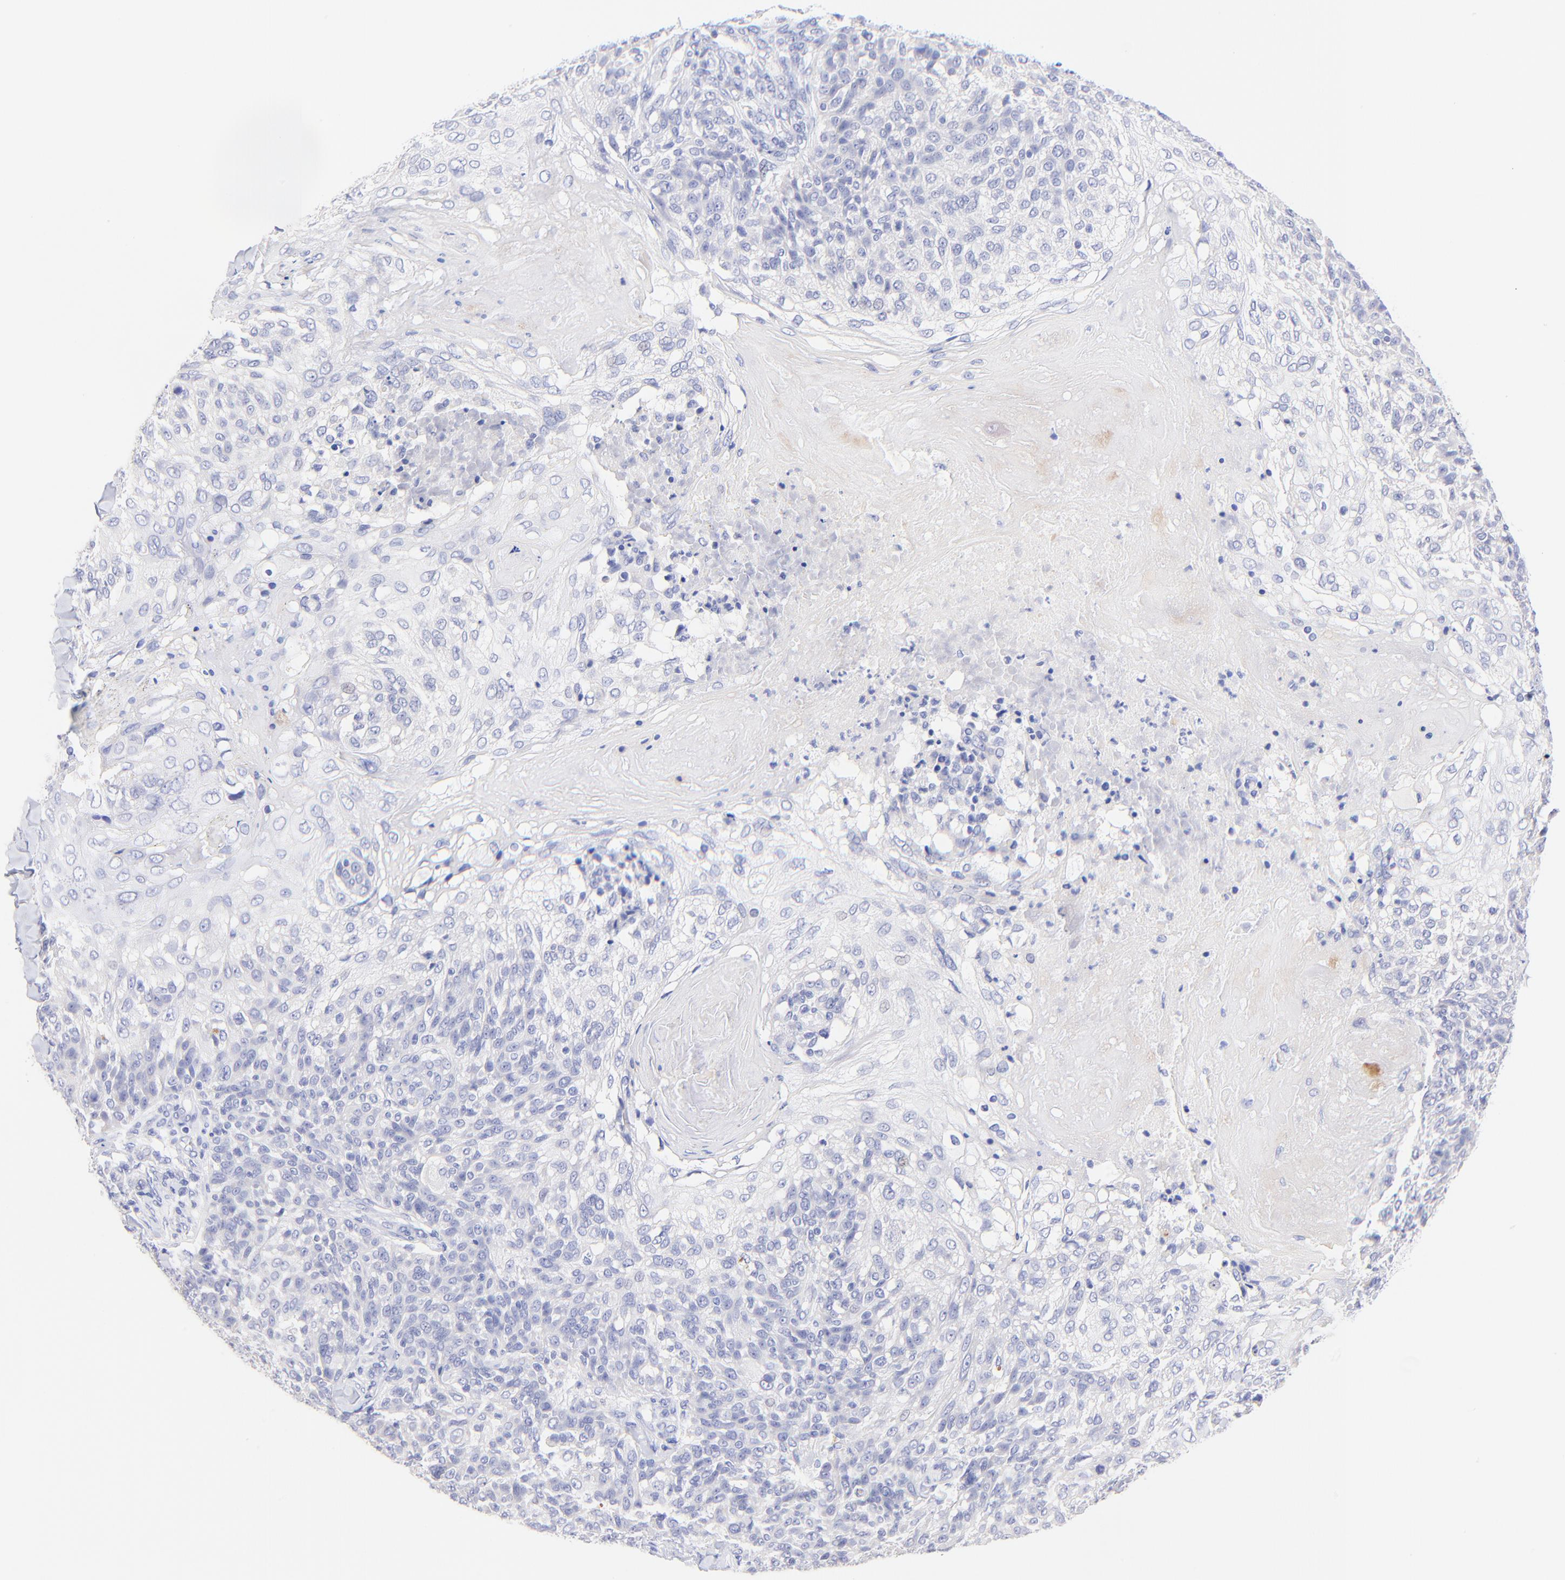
{"staining": {"intensity": "negative", "quantity": "none", "location": "none"}, "tissue": "skin cancer", "cell_type": "Tumor cells", "image_type": "cancer", "snomed": [{"axis": "morphology", "description": "Normal tissue, NOS"}, {"axis": "morphology", "description": "Squamous cell carcinoma, NOS"}, {"axis": "topography", "description": "Skin"}], "caption": "High magnification brightfield microscopy of squamous cell carcinoma (skin) stained with DAB (brown) and counterstained with hematoxylin (blue): tumor cells show no significant staining. (Brightfield microscopy of DAB immunohistochemistry (IHC) at high magnification).", "gene": "RAB3A", "patient": {"sex": "female", "age": 83}}